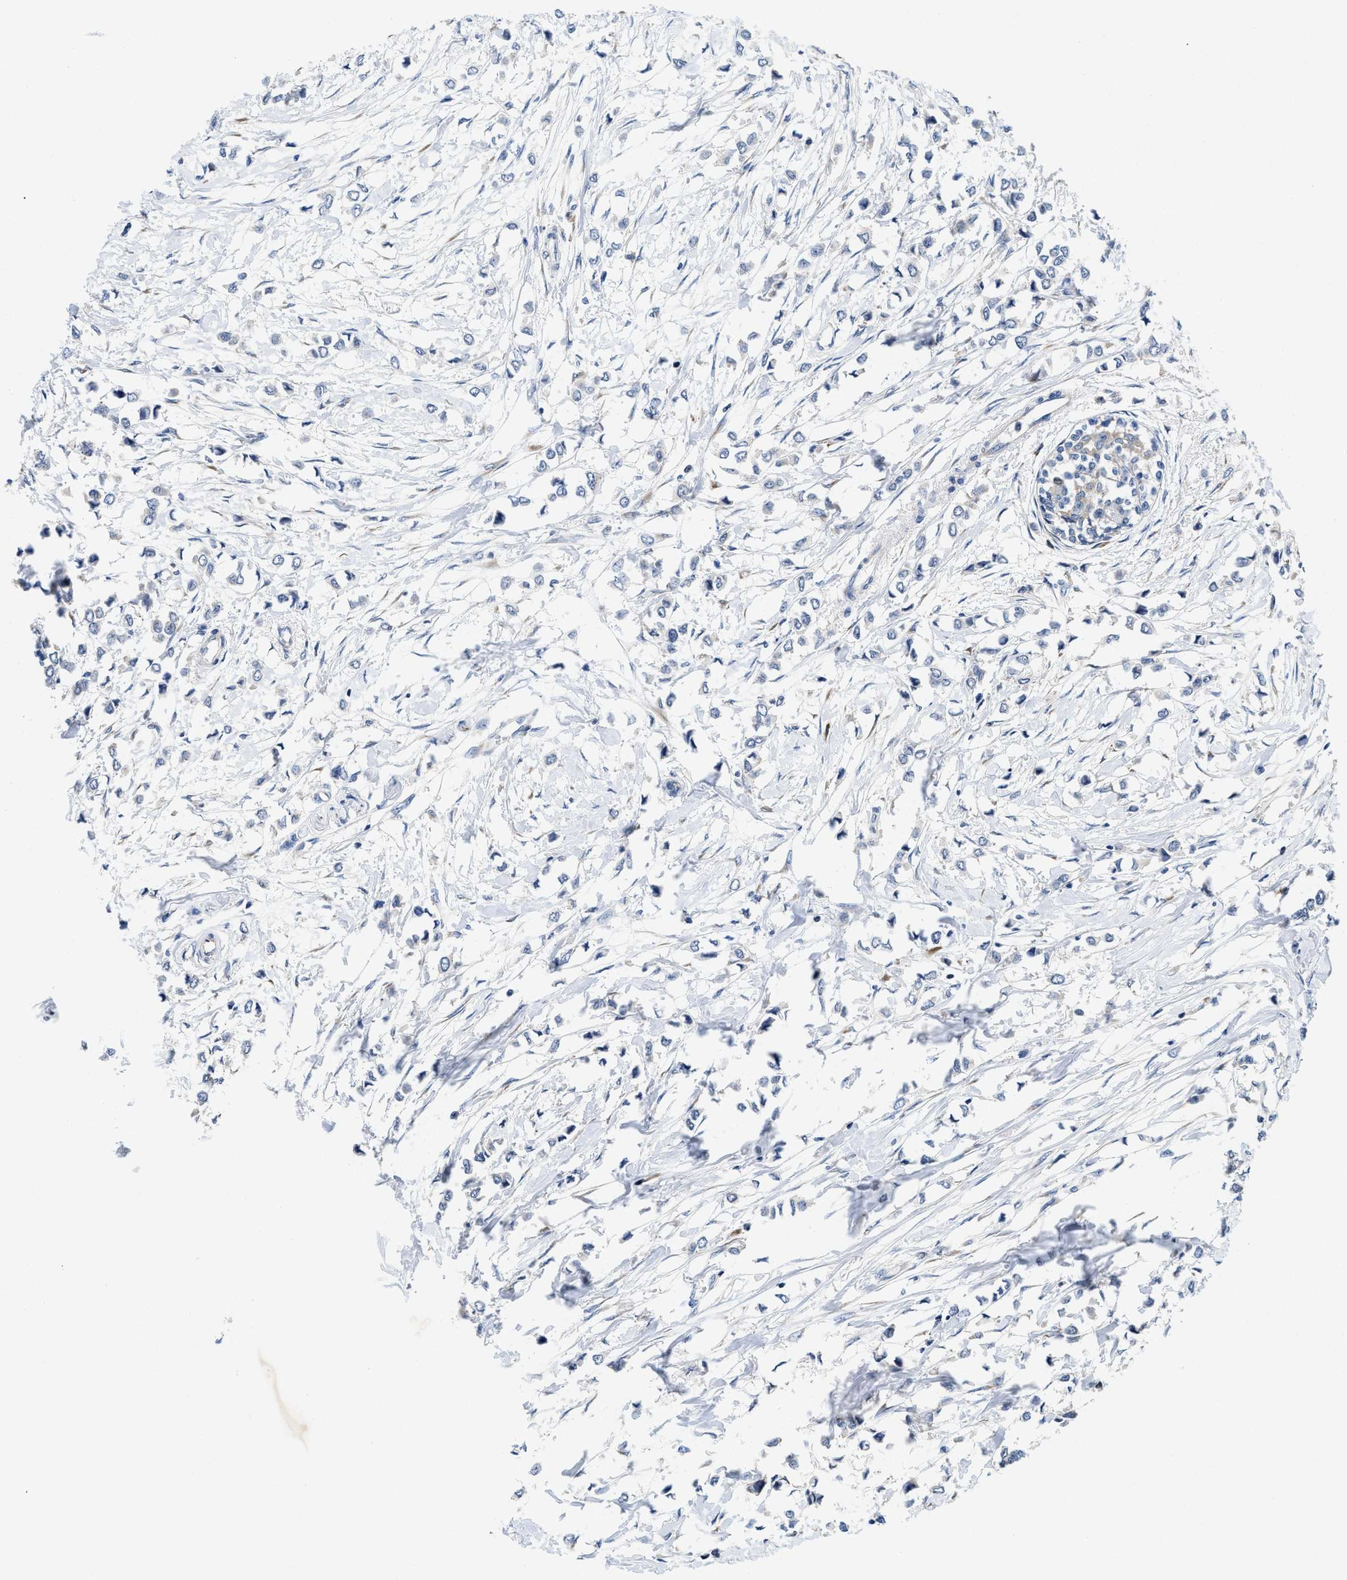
{"staining": {"intensity": "negative", "quantity": "none", "location": "none"}, "tissue": "breast cancer", "cell_type": "Tumor cells", "image_type": "cancer", "snomed": [{"axis": "morphology", "description": "Lobular carcinoma"}, {"axis": "topography", "description": "Breast"}], "caption": "IHC of breast lobular carcinoma displays no expression in tumor cells.", "gene": "IKBKE", "patient": {"sex": "female", "age": 51}}